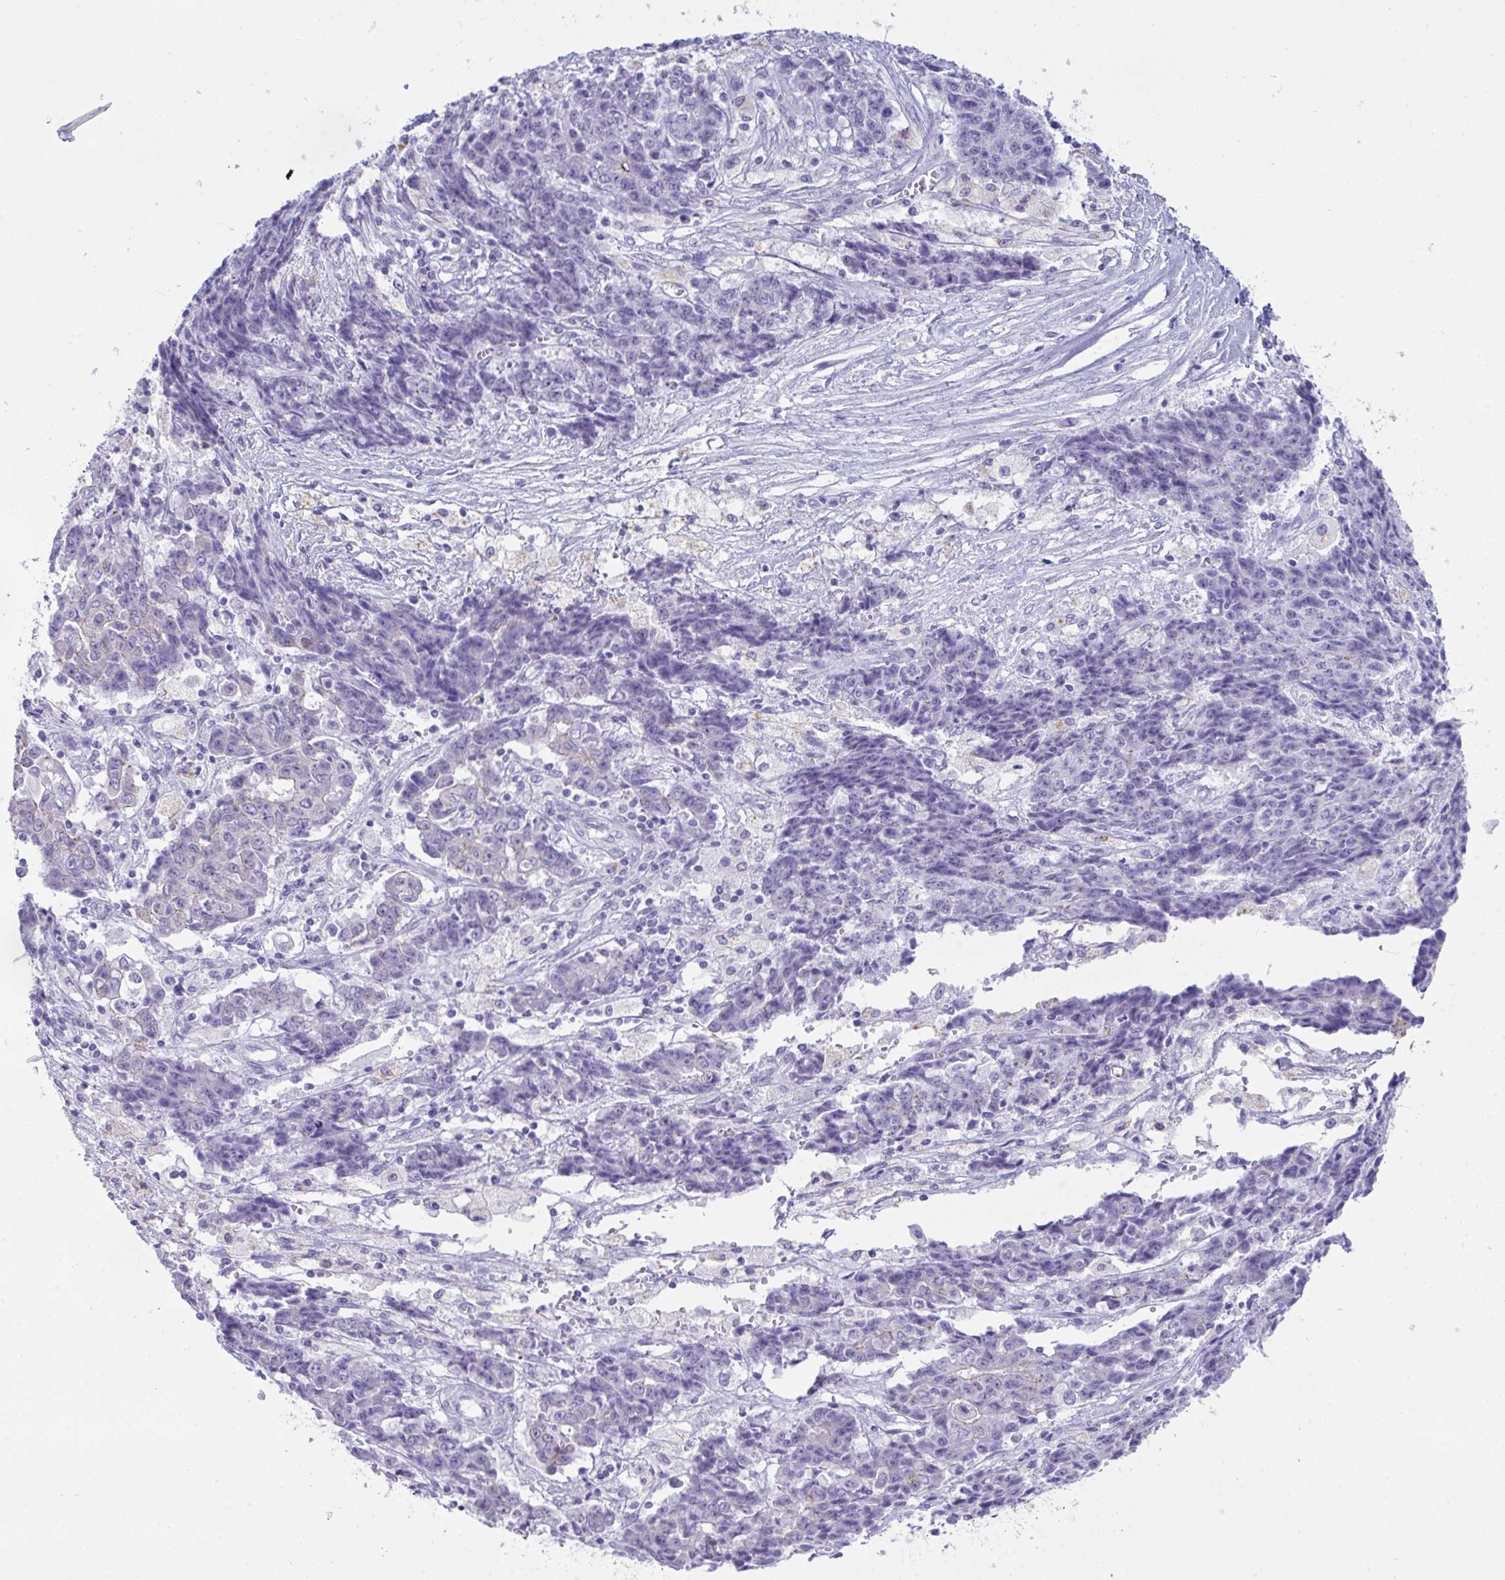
{"staining": {"intensity": "negative", "quantity": "none", "location": "none"}, "tissue": "ovarian cancer", "cell_type": "Tumor cells", "image_type": "cancer", "snomed": [{"axis": "morphology", "description": "Carcinoma, endometroid"}, {"axis": "topography", "description": "Ovary"}], "caption": "A high-resolution image shows immunohistochemistry (IHC) staining of ovarian endometroid carcinoma, which shows no significant expression in tumor cells. Brightfield microscopy of immunohistochemistry (IHC) stained with DAB (3,3'-diaminobenzidine) (brown) and hematoxylin (blue), captured at high magnification.", "gene": "GLB1L2", "patient": {"sex": "female", "age": 42}}